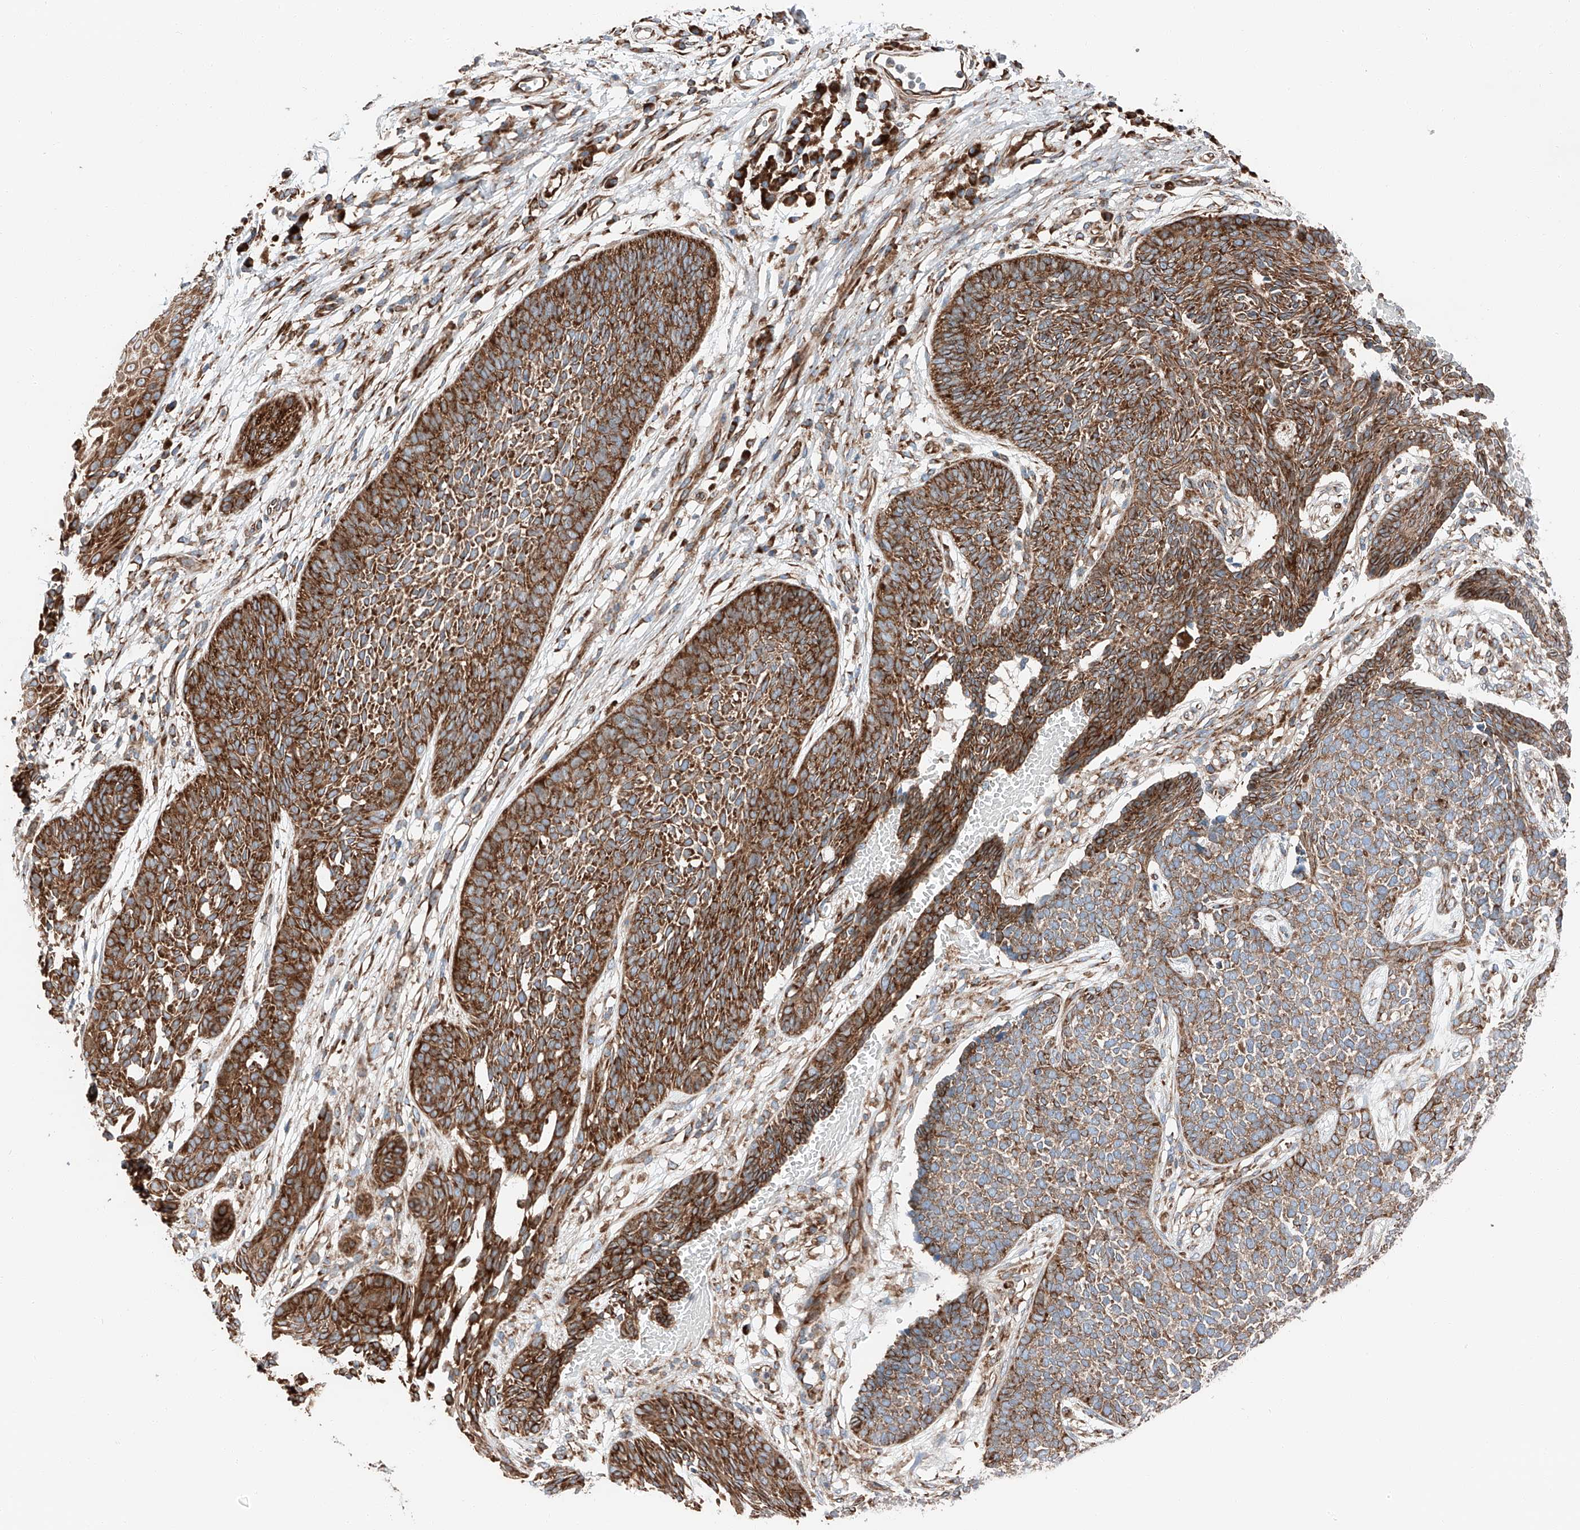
{"staining": {"intensity": "moderate", "quantity": ">75%", "location": "cytoplasmic/membranous"}, "tissue": "skin cancer", "cell_type": "Tumor cells", "image_type": "cancer", "snomed": [{"axis": "morphology", "description": "Basal cell carcinoma"}, {"axis": "topography", "description": "Skin"}], "caption": "Approximately >75% of tumor cells in skin cancer (basal cell carcinoma) display moderate cytoplasmic/membranous protein positivity as visualized by brown immunohistochemical staining.", "gene": "ZC3H15", "patient": {"sex": "female", "age": 84}}